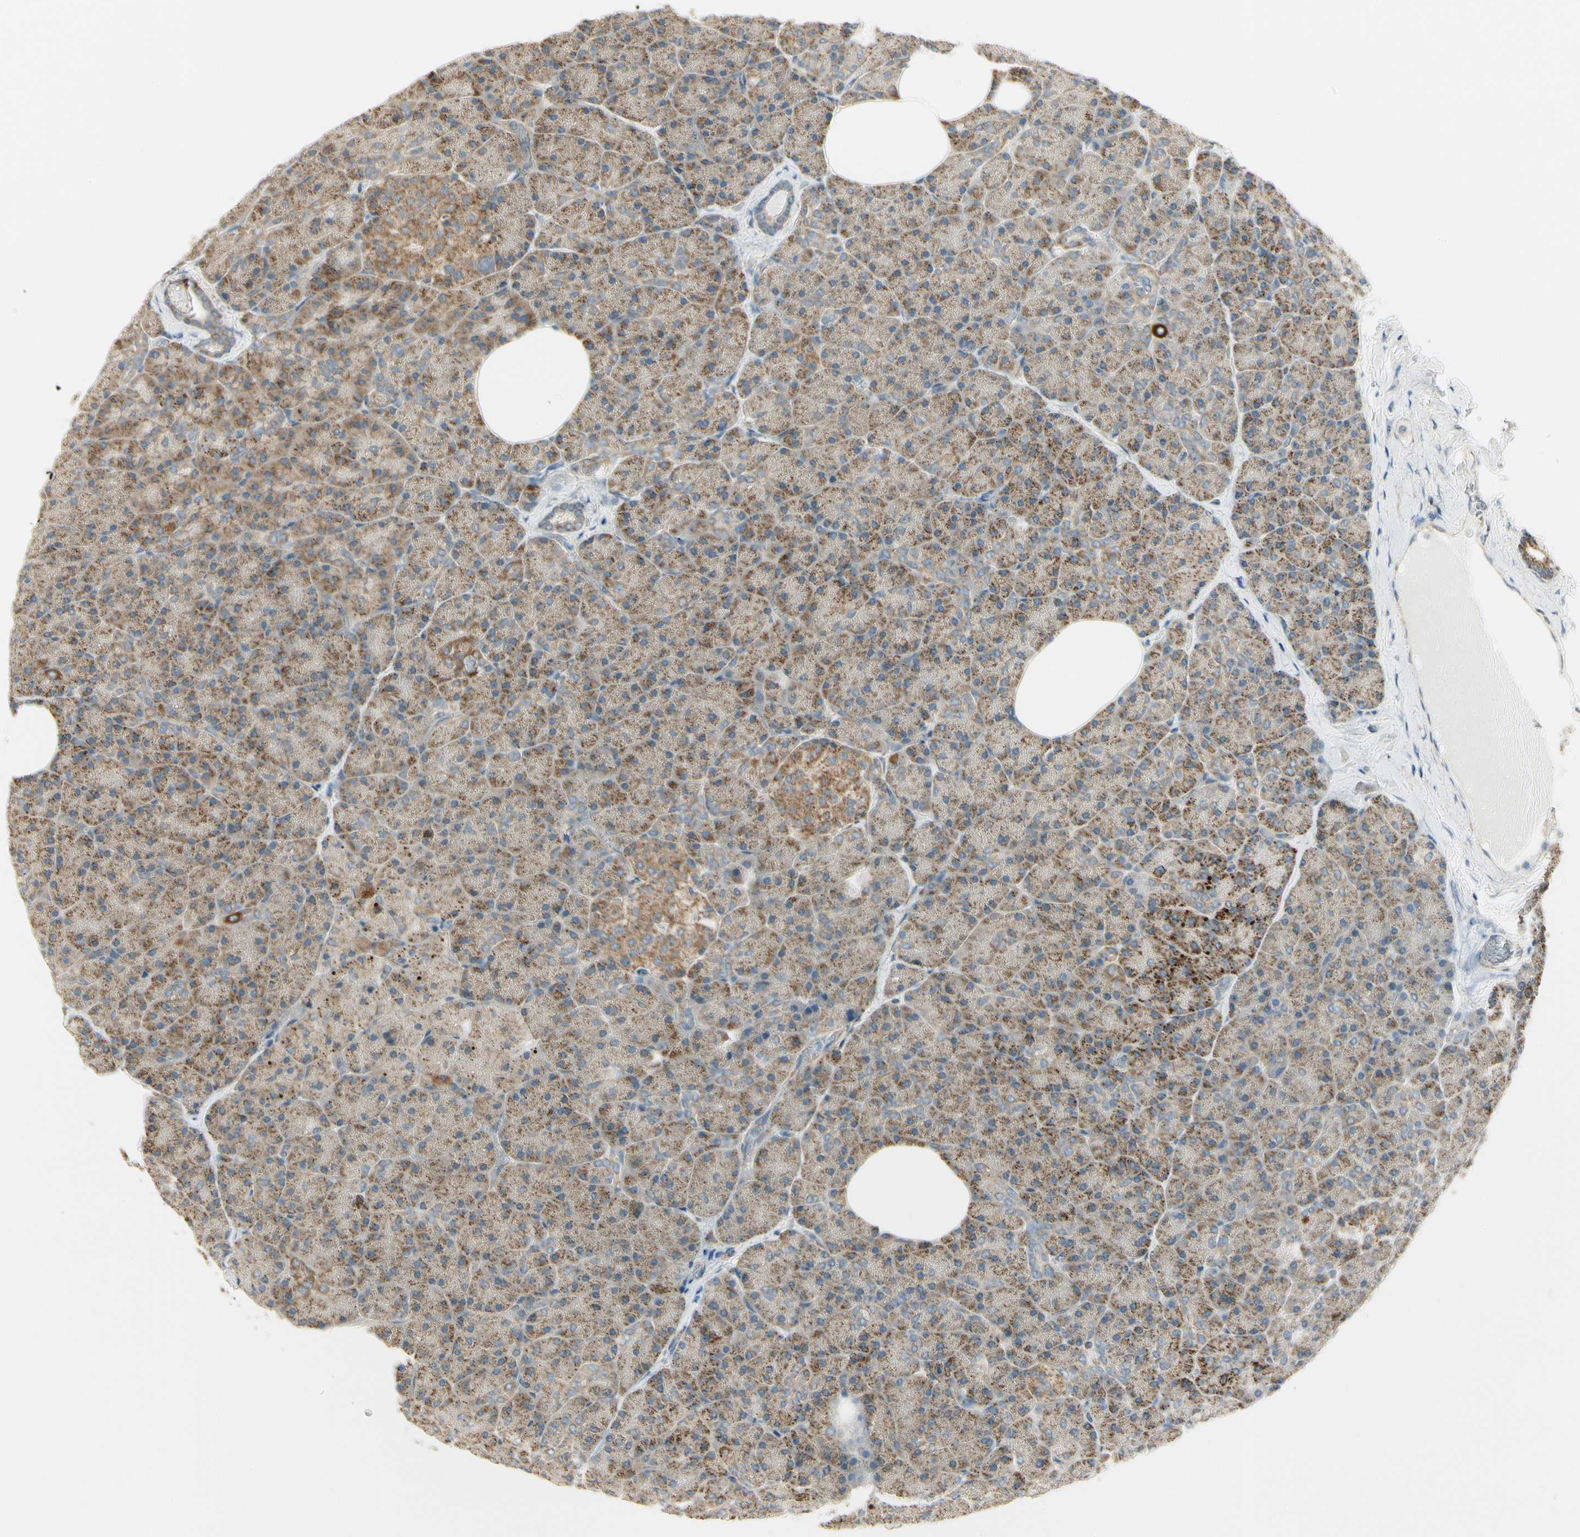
{"staining": {"intensity": "moderate", "quantity": ">75%", "location": "cytoplasmic/membranous"}, "tissue": "pancreas", "cell_type": "Exocrine glandular cells", "image_type": "normal", "snomed": [{"axis": "morphology", "description": "Normal tissue, NOS"}, {"axis": "topography", "description": "Pancreas"}], "caption": "Exocrine glandular cells display medium levels of moderate cytoplasmic/membranous expression in about >75% of cells in benign human pancreas.", "gene": "EPHB3", "patient": {"sex": "female", "age": 35}}